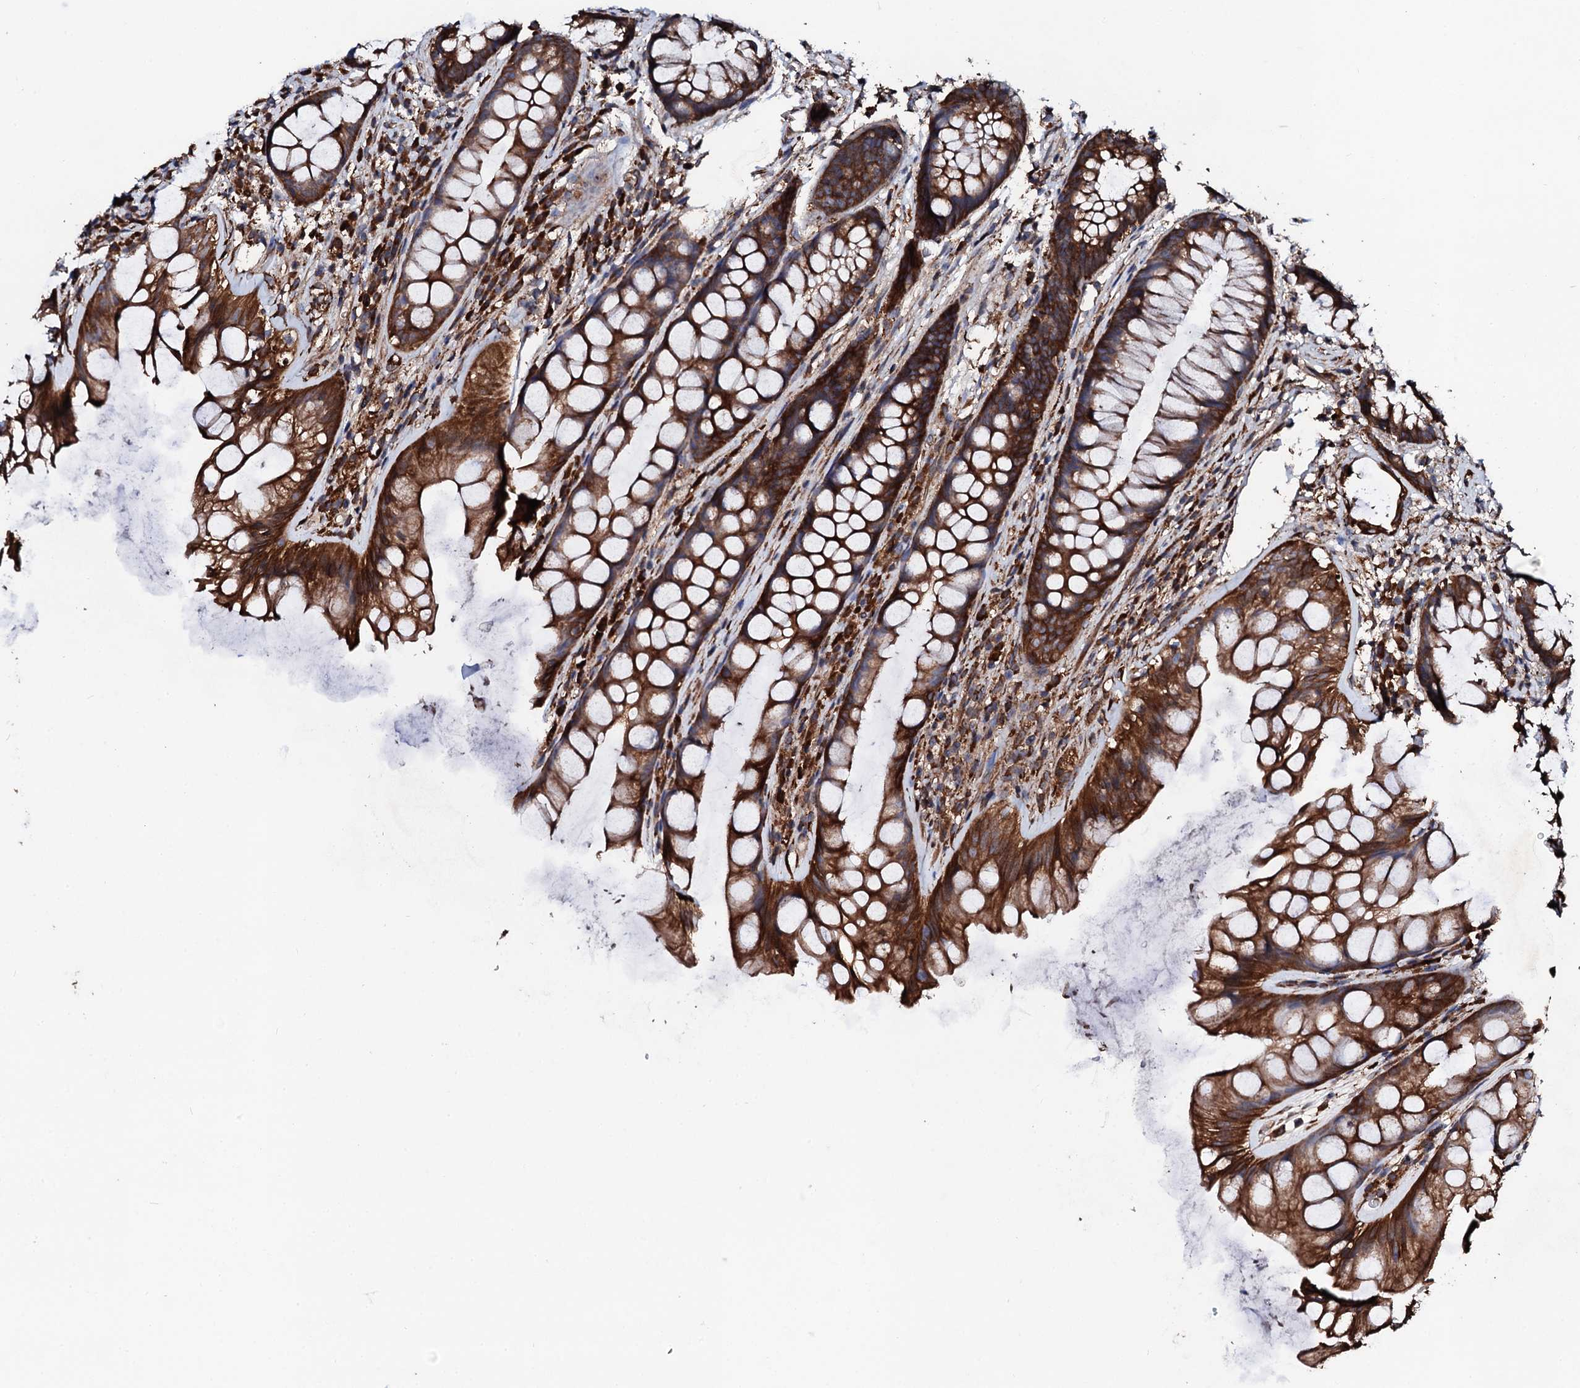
{"staining": {"intensity": "strong", "quantity": ">75%", "location": "cytoplasmic/membranous"}, "tissue": "rectum", "cell_type": "Glandular cells", "image_type": "normal", "snomed": [{"axis": "morphology", "description": "Normal tissue, NOS"}, {"axis": "topography", "description": "Rectum"}], "caption": "Immunohistochemical staining of unremarkable human rectum shows strong cytoplasmic/membranous protein expression in approximately >75% of glandular cells. The staining was performed using DAB, with brown indicating positive protein expression. Nuclei are stained blue with hematoxylin.", "gene": "CKAP5", "patient": {"sex": "male", "age": 74}}